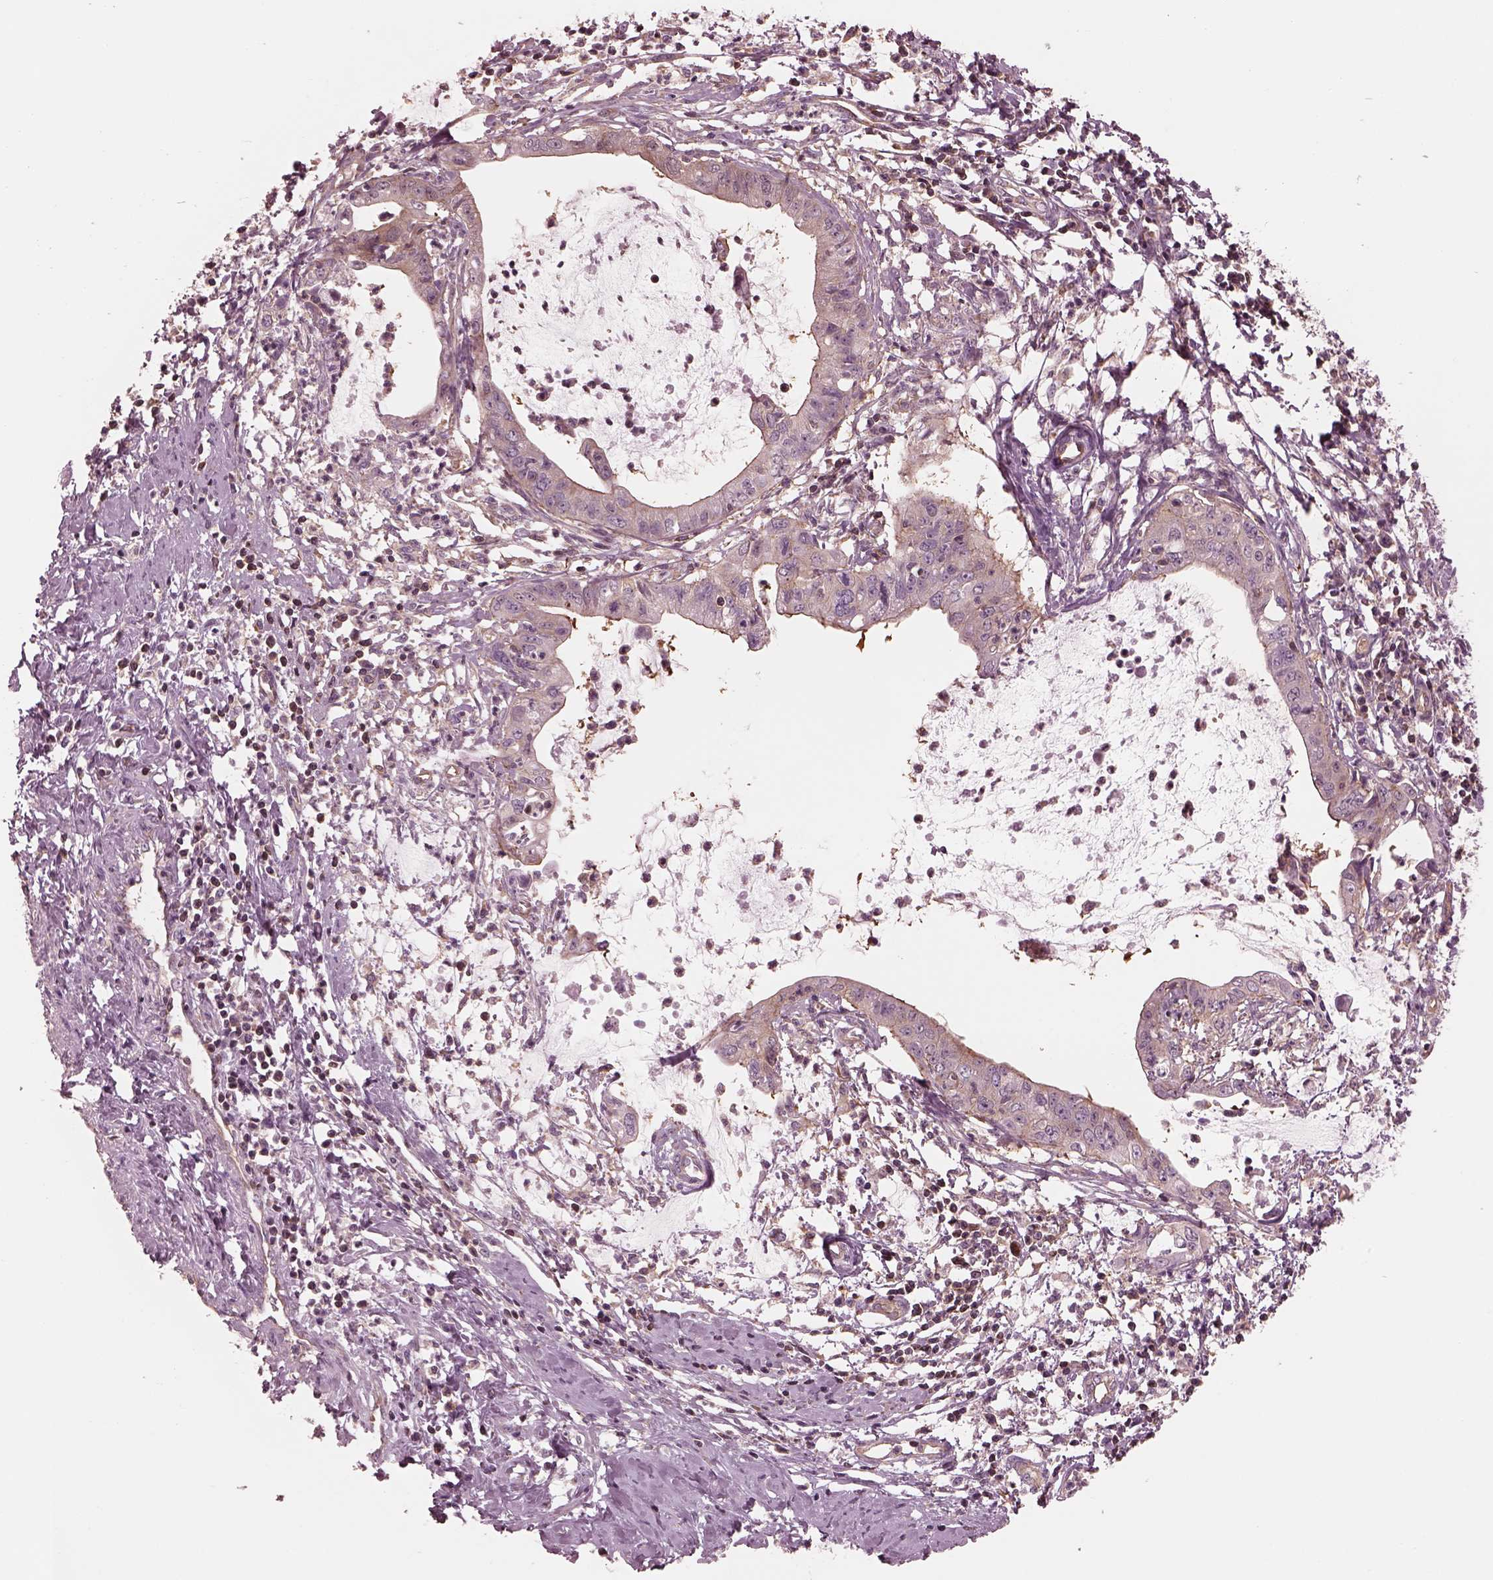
{"staining": {"intensity": "moderate", "quantity": "<25%", "location": "cytoplasmic/membranous"}, "tissue": "cervical cancer", "cell_type": "Tumor cells", "image_type": "cancer", "snomed": [{"axis": "morphology", "description": "Normal tissue, NOS"}, {"axis": "morphology", "description": "Adenocarcinoma, NOS"}, {"axis": "topography", "description": "Cervix"}], "caption": "Moderate cytoplasmic/membranous positivity for a protein is seen in approximately <25% of tumor cells of cervical adenocarcinoma using immunohistochemistry.", "gene": "STK33", "patient": {"sex": "female", "age": 38}}